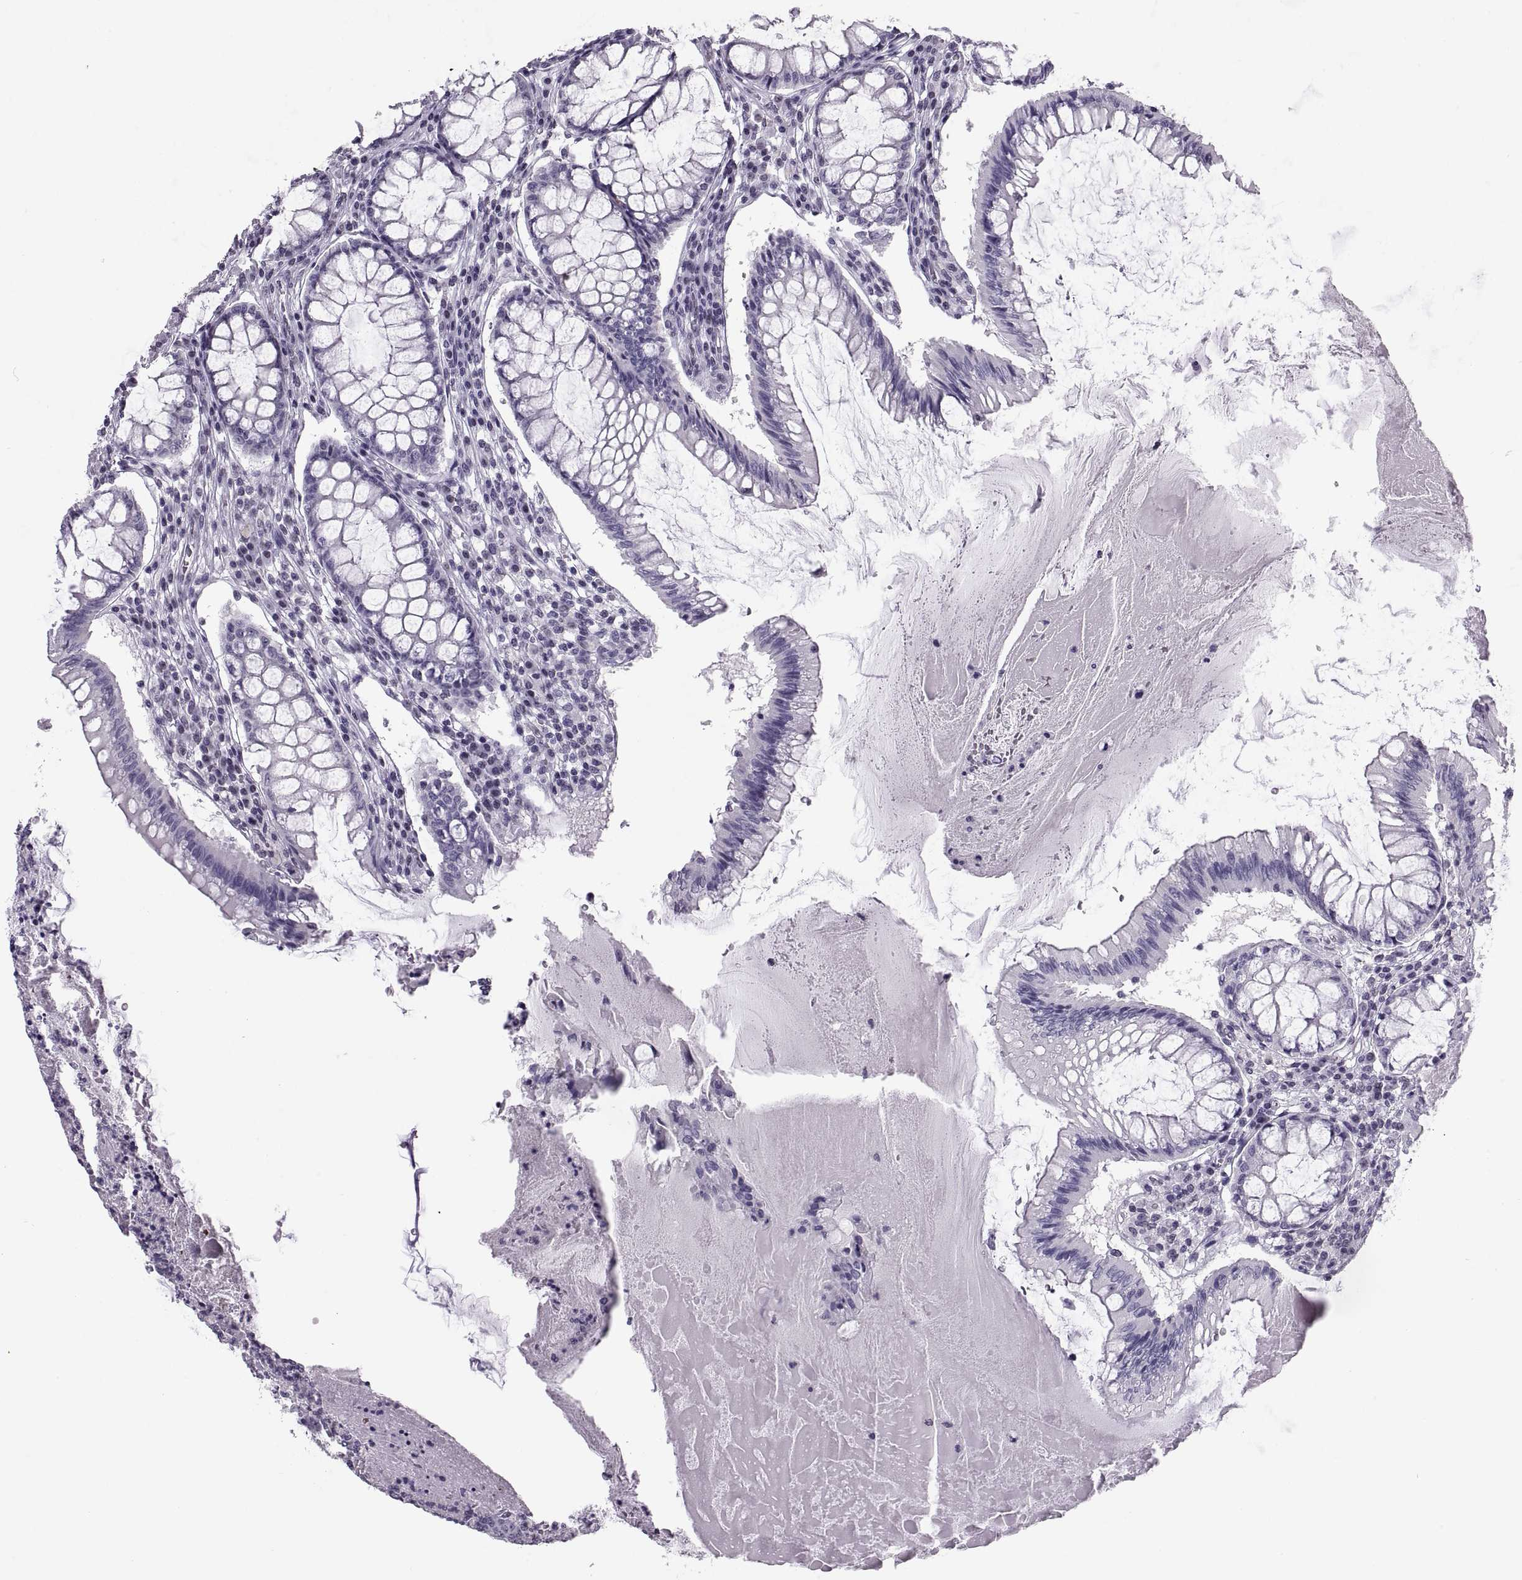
{"staining": {"intensity": "negative", "quantity": "none", "location": "none"}, "tissue": "colorectal cancer", "cell_type": "Tumor cells", "image_type": "cancer", "snomed": [{"axis": "morphology", "description": "Adenocarcinoma, NOS"}, {"axis": "topography", "description": "Colon"}], "caption": "Human colorectal cancer (adenocarcinoma) stained for a protein using immunohistochemistry (IHC) exhibits no positivity in tumor cells.", "gene": "CARTPT", "patient": {"sex": "female", "age": 70}}